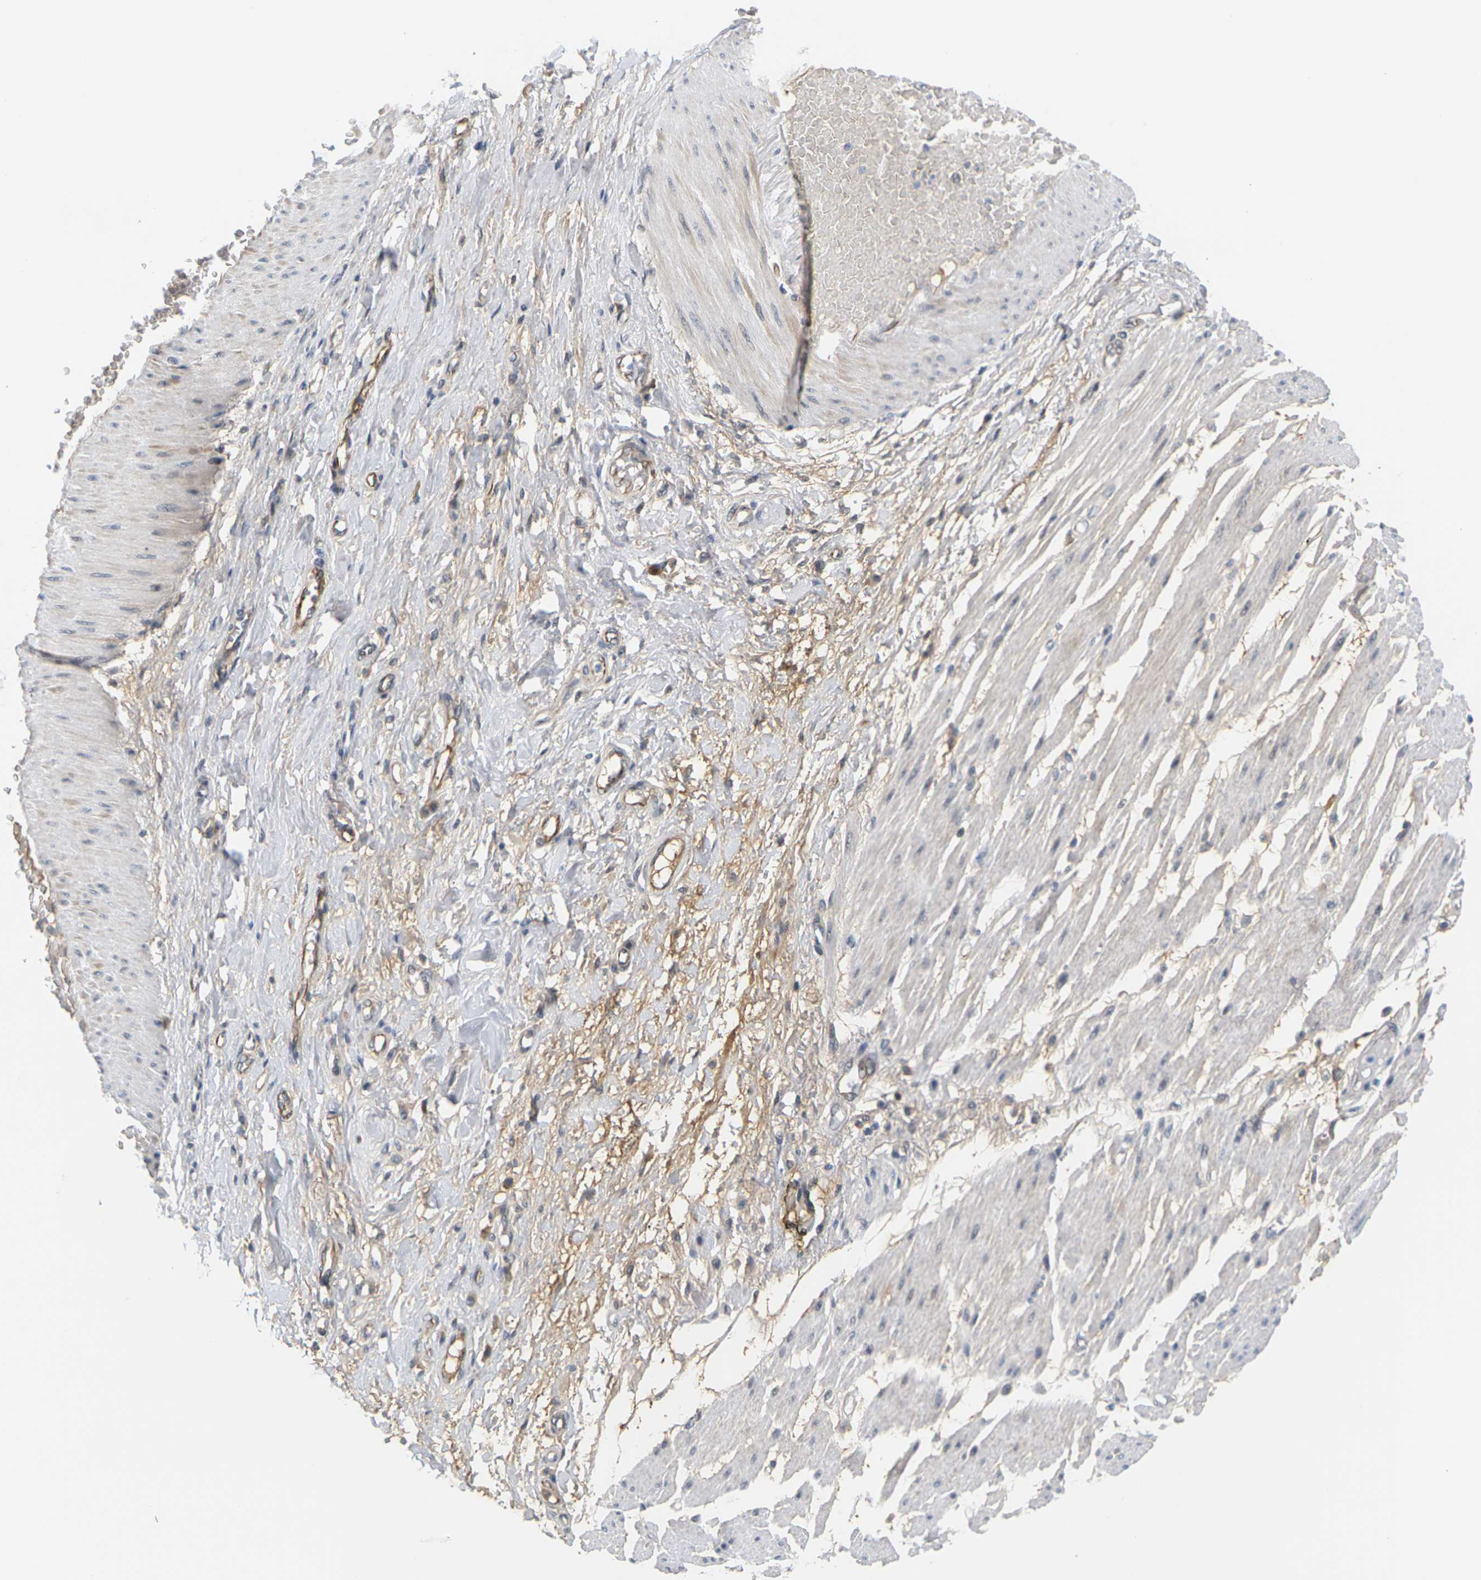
{"staining": {"intensity": "negative", "quantity": "none", "location": "none"}, "tissue": "adipose tissue", "cell_type": "Adipocytes", "image_type": "normal", "snomed": [{"axis": "morphology", "description": "Normal tissue, NOS"}, {"axis": "morphology", "description": "Adenocarcinoma, NOS"}, {"axis": "topography", "description": "Esophagus"}], "caption": "Immunohistochemistry image of normal adipose tissue stained for a protein (brown), which reveals no positivity in adipocytes. (DAB IHC, high magnification).", "gene": "PKP2", "patient": {"sex": "male", "age": 62}}